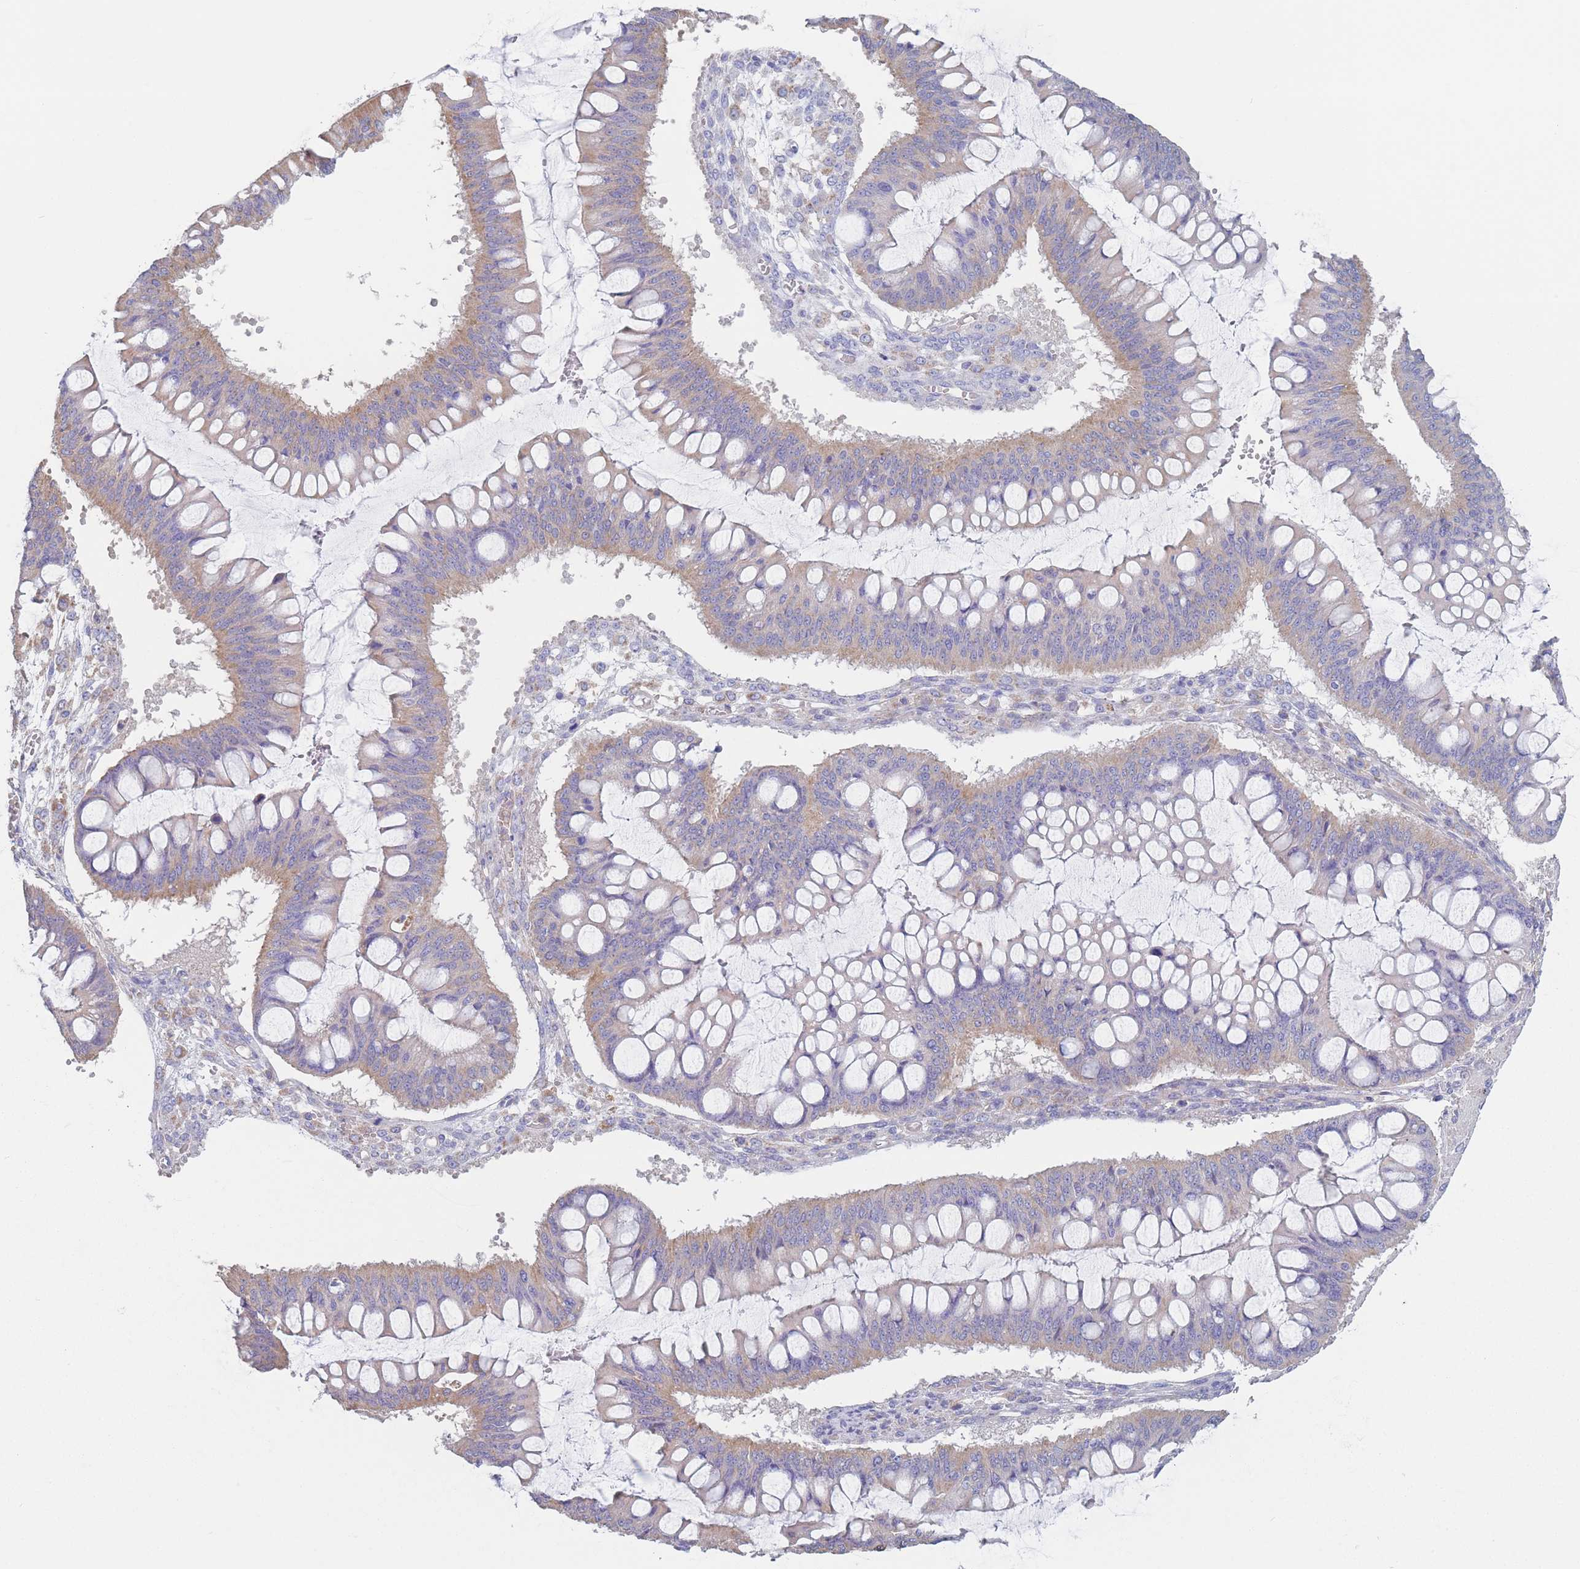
{"staining": {"intensity": "moderate", "quantity": ">75%", "location": "cytoplasmic/membranous"}, "tissue": "ovarian cancer", "cell_type": "Tumor cells", "image_type": "cancer", "snomed": [{"axis": "morphology", "description": "Cystadenocarcinoma, mucinous, NOS"}, {"axis": "topography", "description": "Ovary"}], "caption": "Ovarian cancer stained with a brown dye shows moderate cytoplasmic/membranous positive expression in approximately >75% of tumor cells.", "gene": "ADH1A", "patient": {"sex": "female", "age": 73}}